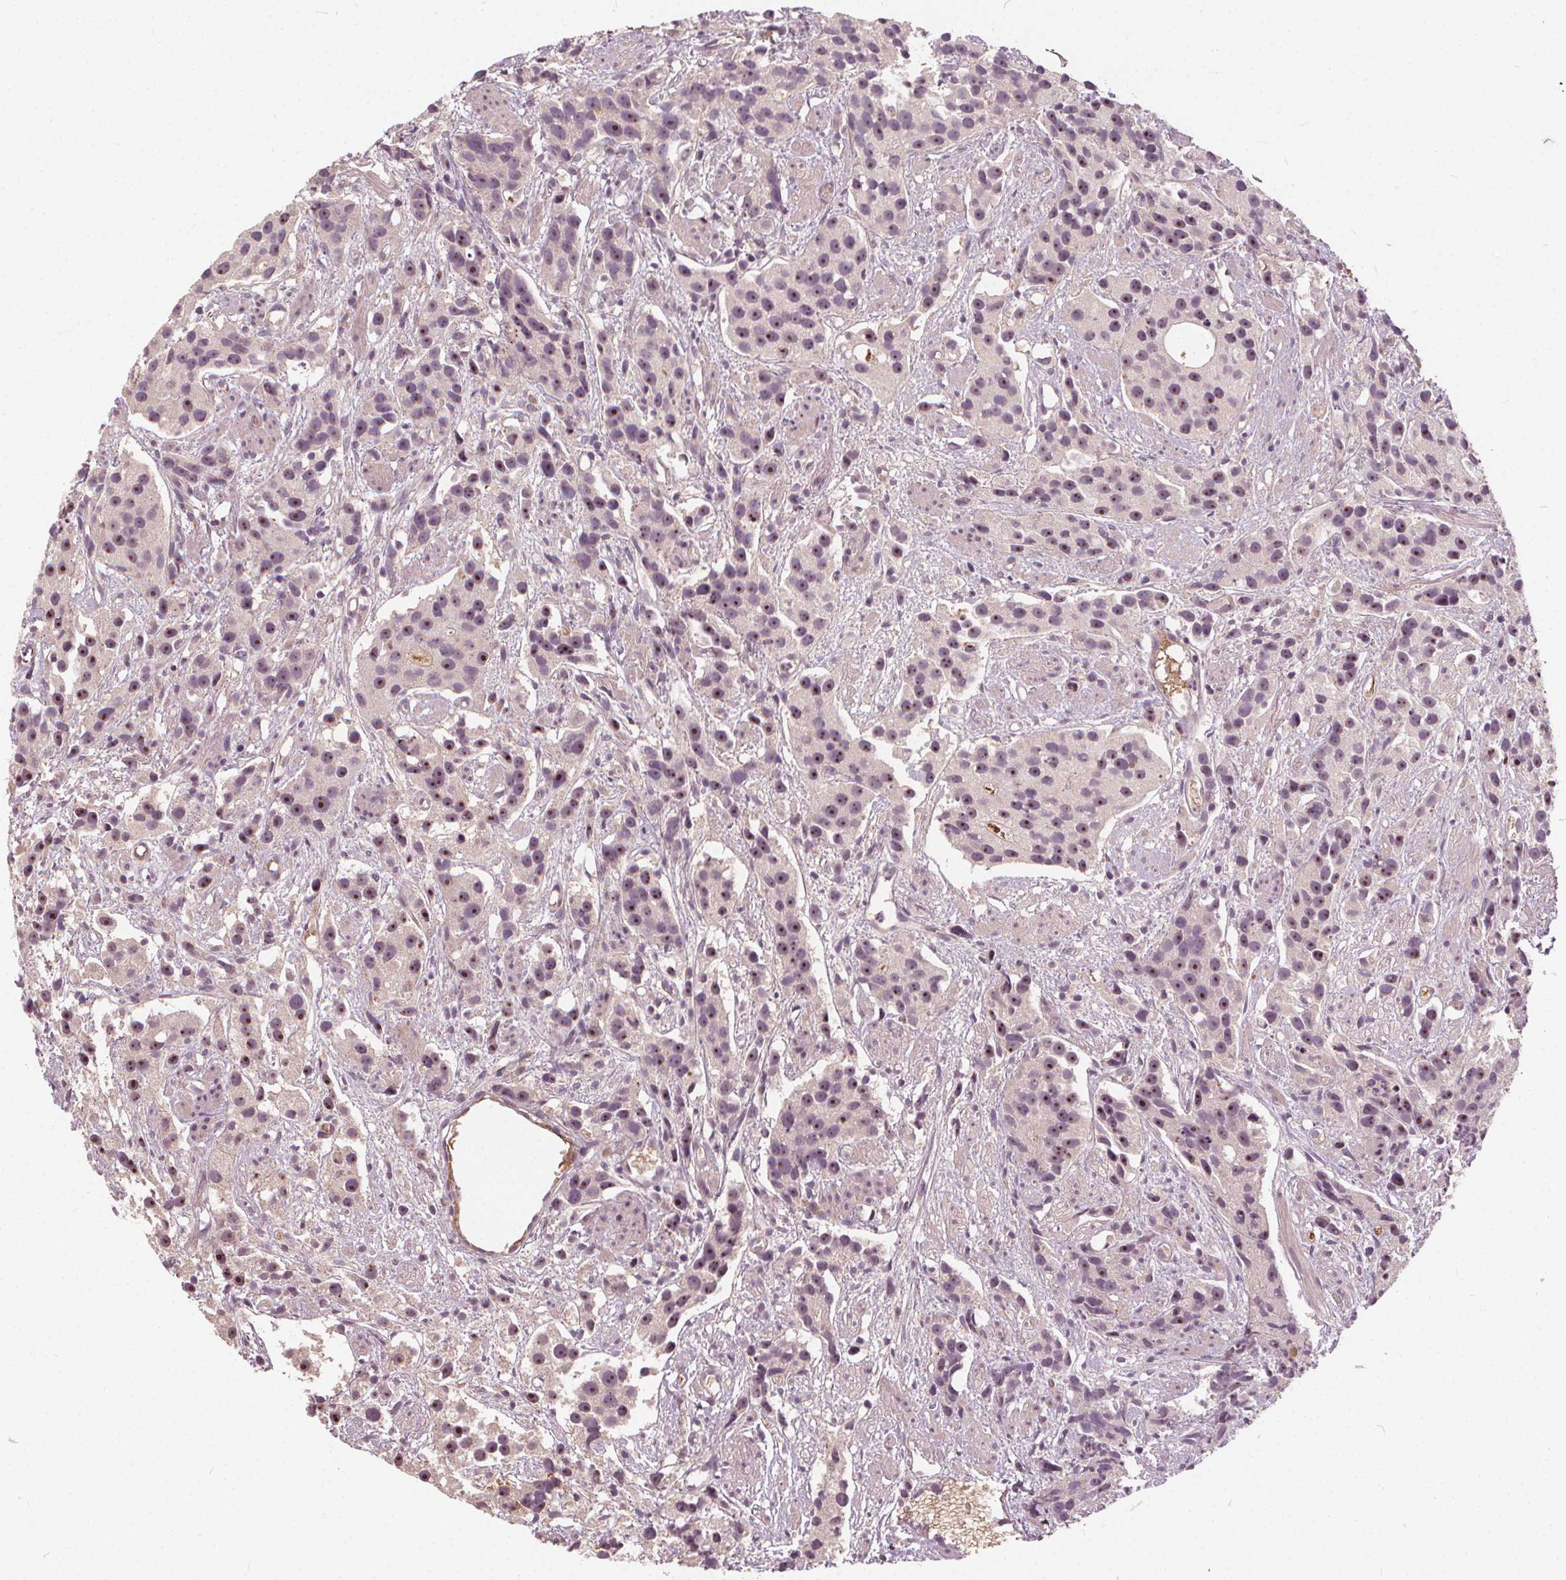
{"staining": {"intensity": "weak", "quantity": ">75%", "location": "nuclear"}, "tissue": "prostate cancer", "cell_type": "Tumor cells", "image_type": "cancer", "snomed": [{"axis": "morphology", "description": "Adenocarcinoma, High grade"}, {"axis": "topography", "description": "Prostate"}], "caption": "About >75% of tumor cells in human prostate cancer demonstrate weak nuclear protein expression as visualized by brown immunohistochemical staining.", "gene": "IPO13", "patient": {"sex": "male", "age": 68}}